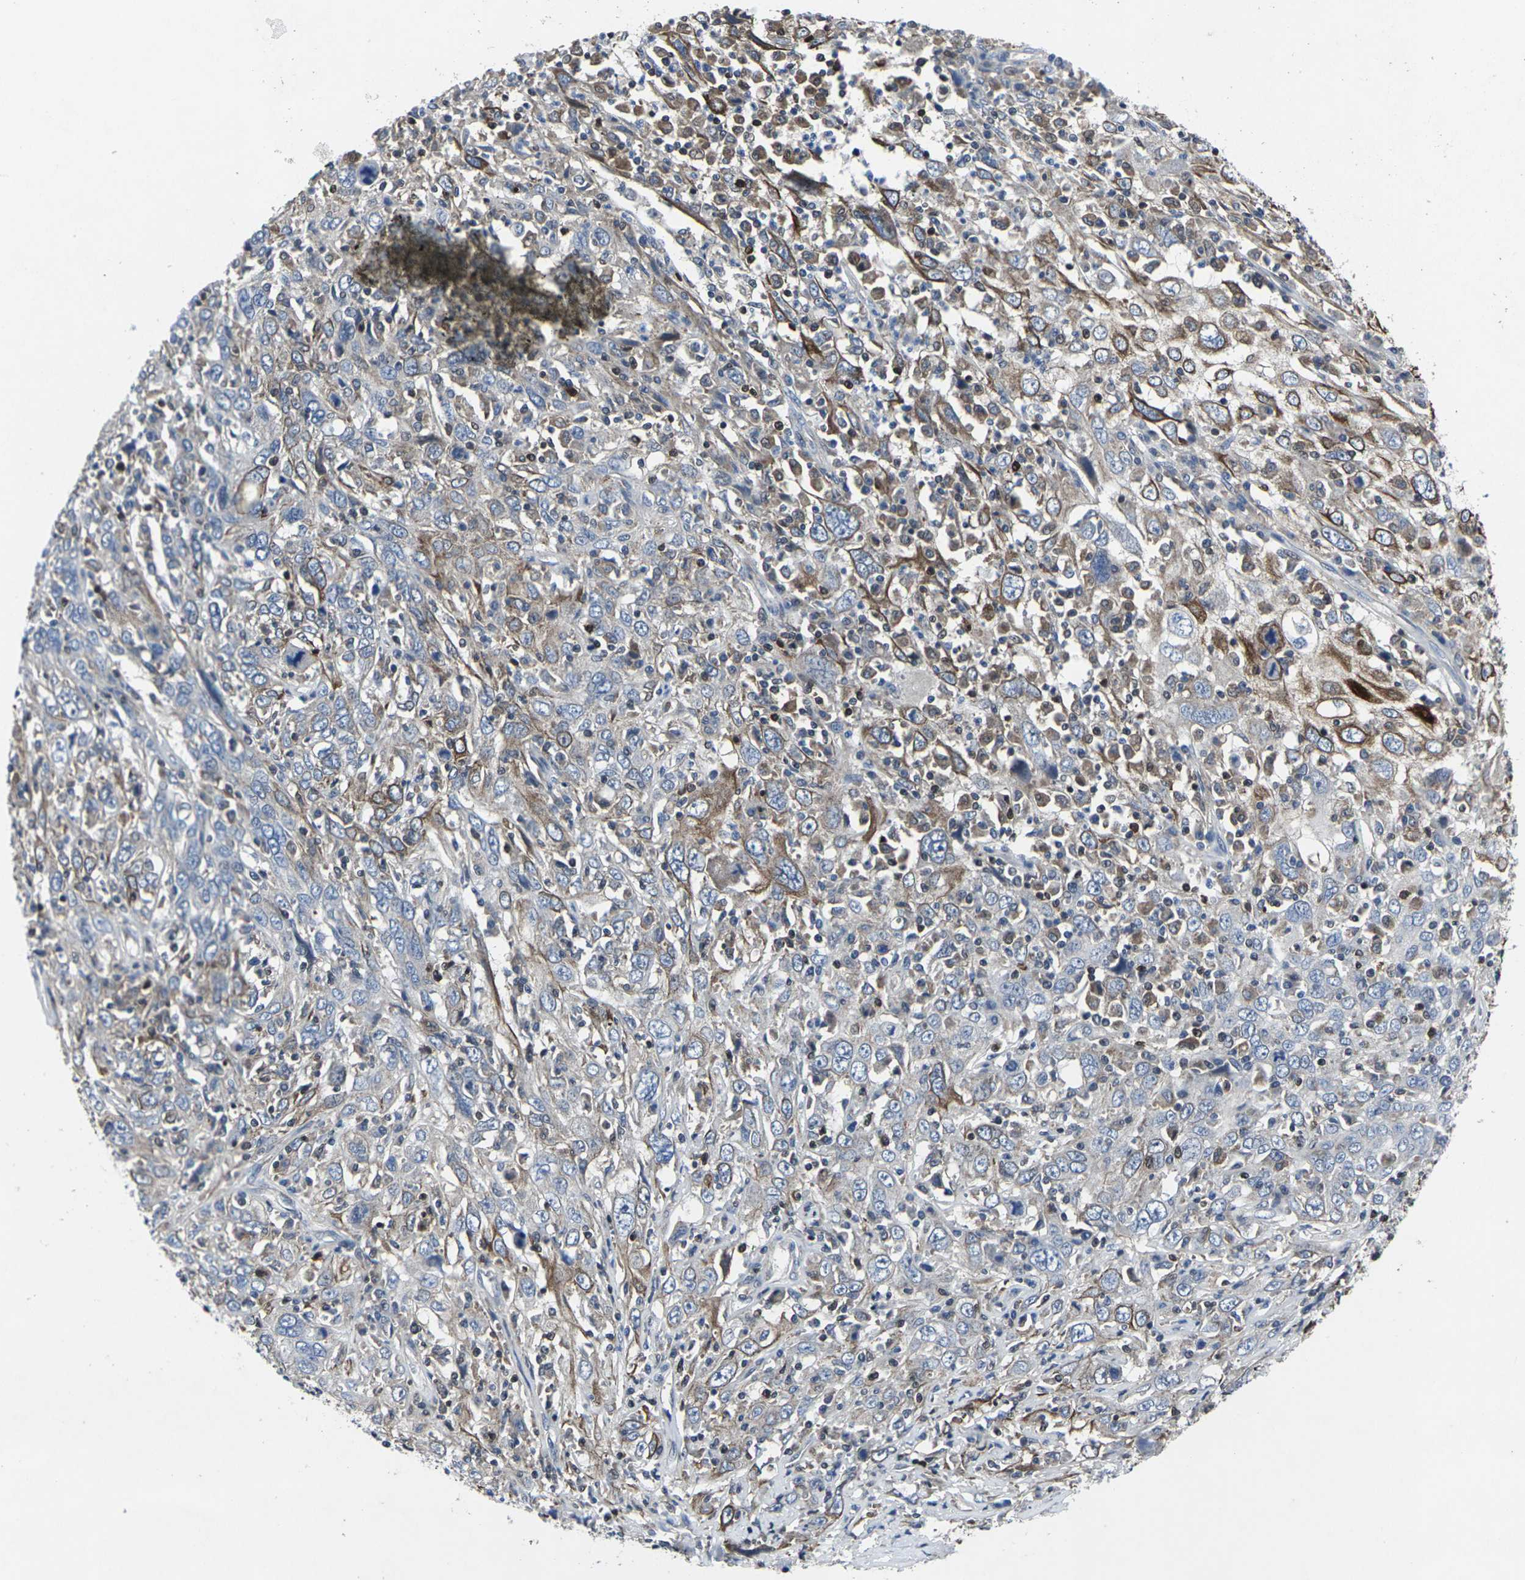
{"staining": {"intensity": "moderate", "quantity": "25%-75%", "location": "cytoplasmic/membranous"}, "tissue": "cervical cancer", "cell_type": "Tumor cells", "image_type": "cancer", "snomed": [{"axis": "morphology", "description": "Squamous cell carcinoma, NOS"}, {"axis": "topography", "description": "Cervix"}], "caption": "Moderate cytoplasmic/membranous expression is identified in approximately 25%-75% of tumor cells in squamous cell carcinoma (cervical).", "gene": "STAT4", "patient": {"sex": "female", "age": 46}}